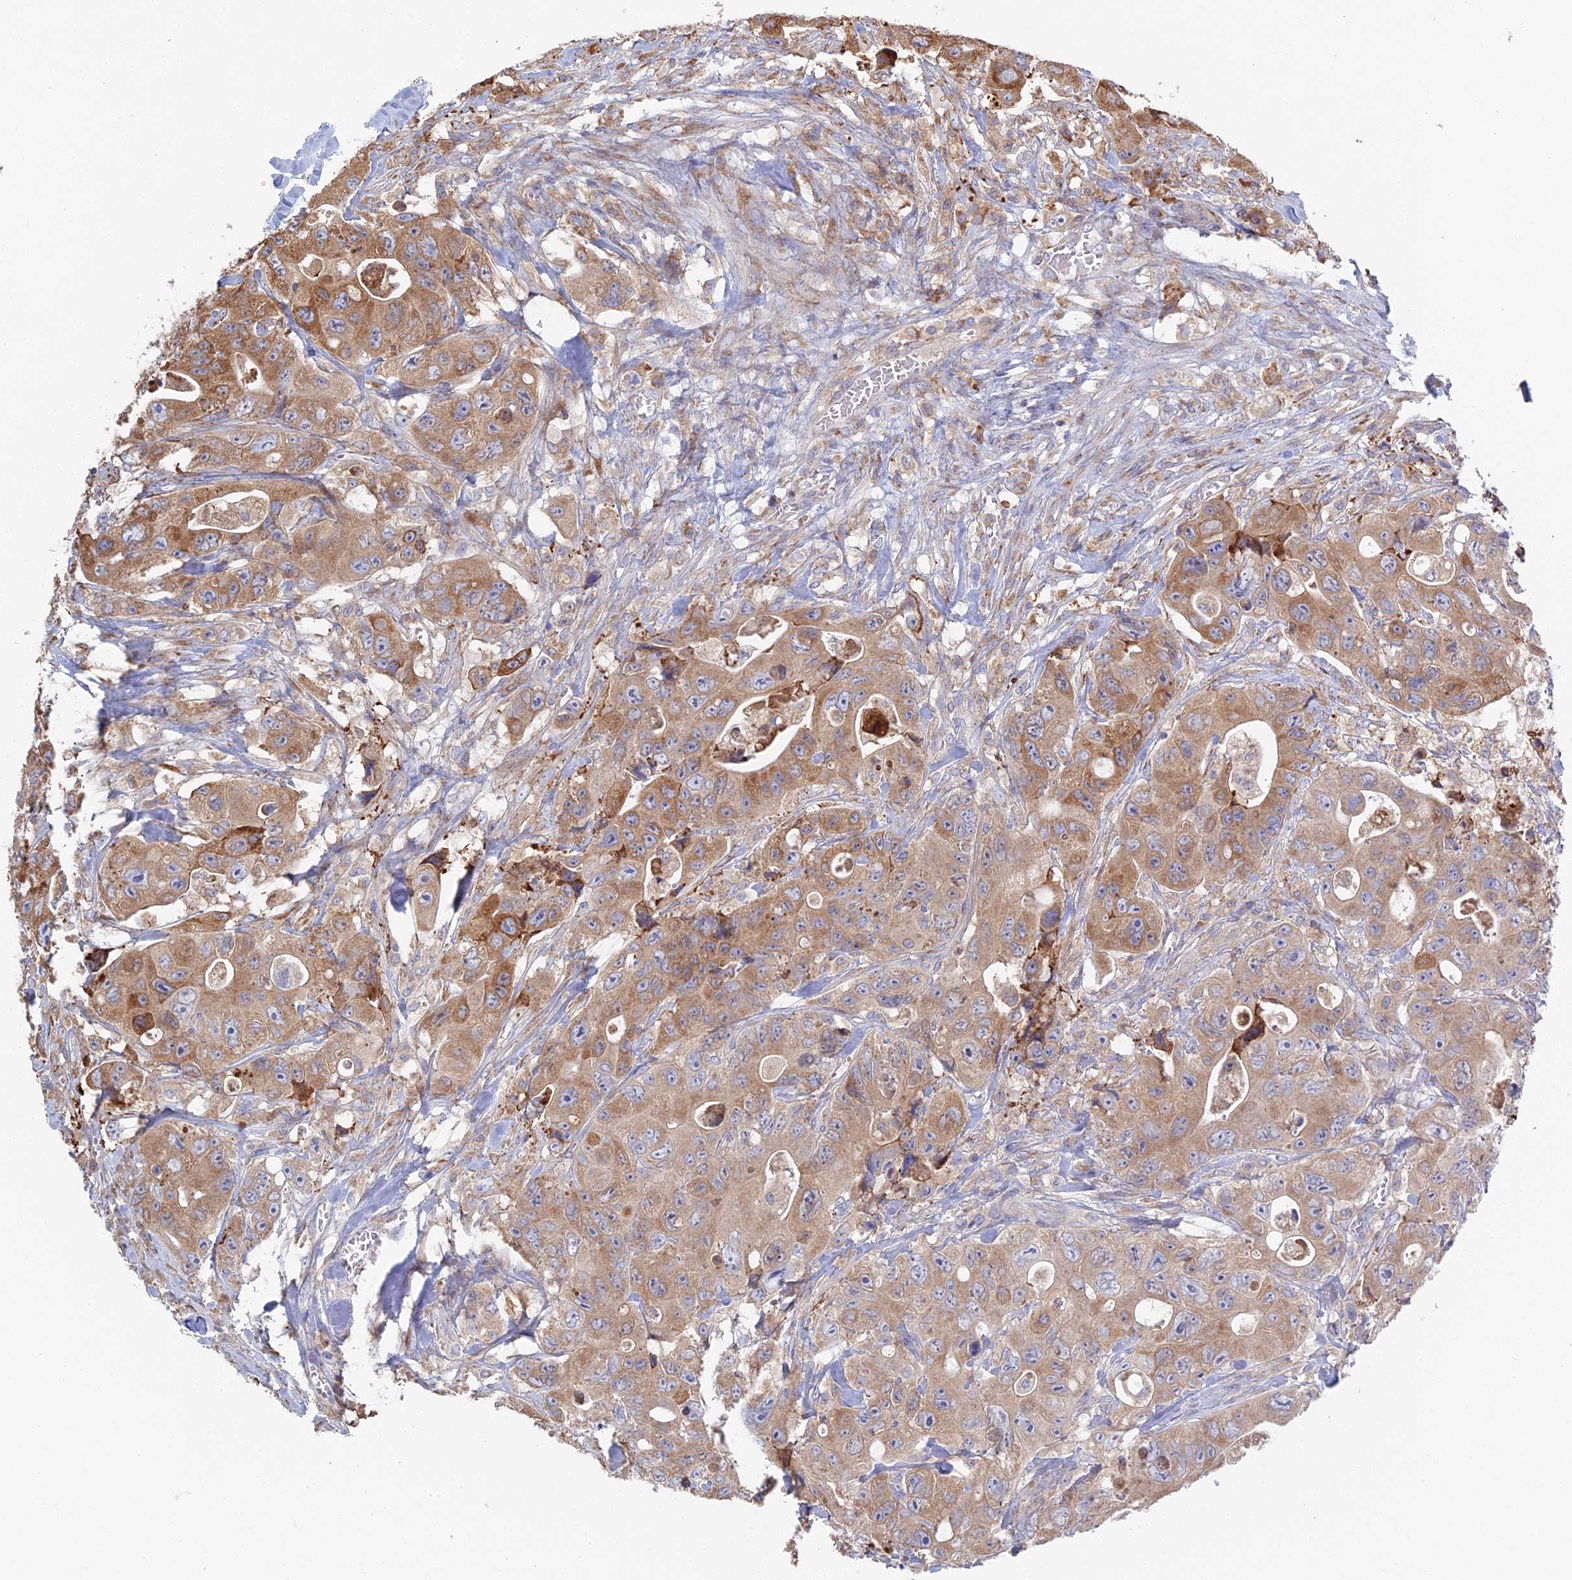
{"staining": {"intensity": "moderate", "quantity": ">75%", "location": "cytoplasmic/membranous"}, "tissue": "colorectal cancer", "cell_type": "Tumor cells", "image_type": "cancer", "snomed": [{"axis": "morphology", "description": "Adenocarcinoma, NOS"}, {"axis": "topography", "description": "Colon"}], "caption": "The histopathology image reveals a brown stain indicating the presence of a protein in the cytoplasmic/membranous of tumor cells in colorectal adenocarcinoma.", "gene": "TRAPPC6A", "patient": {"sex": "female", "age": 46}}